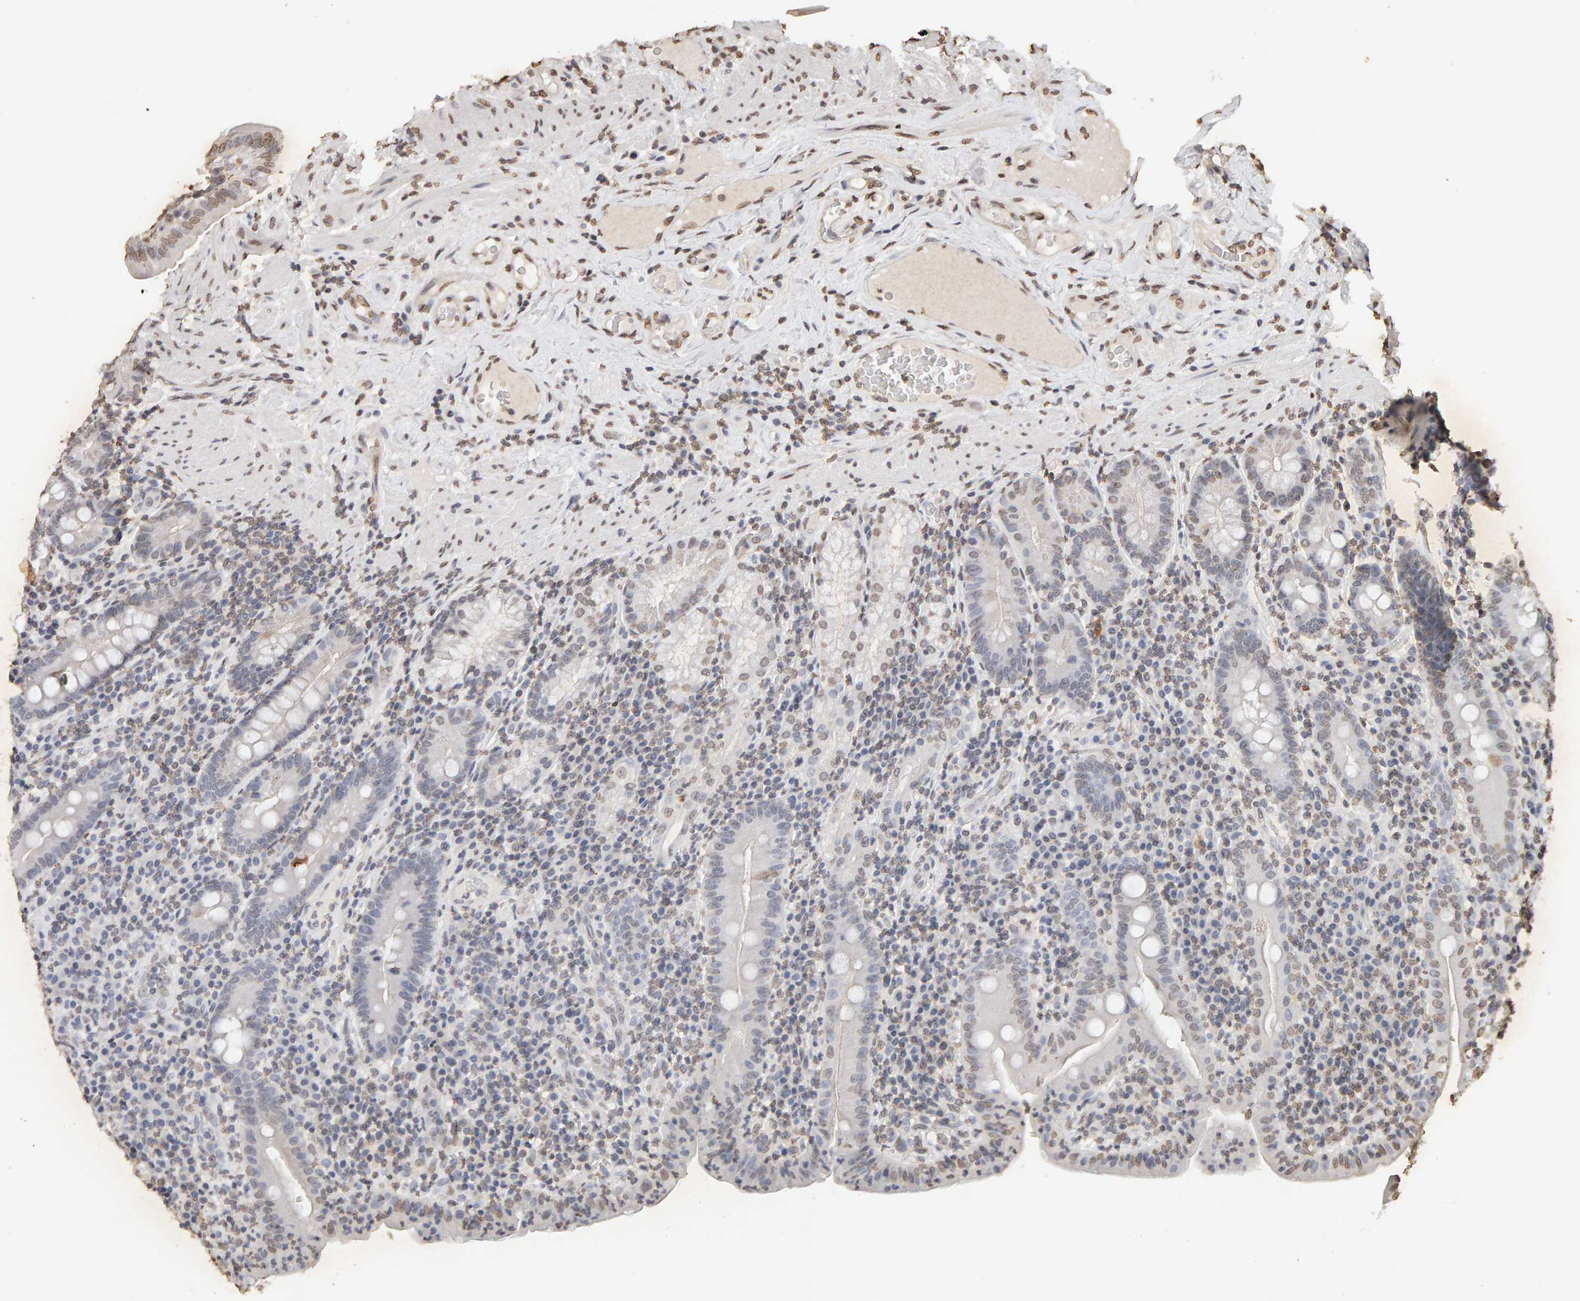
{"staining": {"intensity": "weak", "quantity": "25%-75%", "location": "nuclear"}, "tissue": "duodenum", "cell_type": "Glandular cells", "image_type": "normal", "snomed": [{"axis": "morphology", "description": "Normal tissue, NOS"}, {"axis": "morphology", "description": "Adenocarcinoma, NOS"}, {"axis": "topography", "description": "Pancreas"}, {"axis": "topography", "description": "Duodenum"}], "caption": "IHC (DAB (3,3'-diaminobenzidine)) staining of normal human duodenum displays weak nuclear protein staining in about 25%-75% of glandular cells.", "gene": "DNAJB5", "patient": {"sex": "male", "age": 50}}